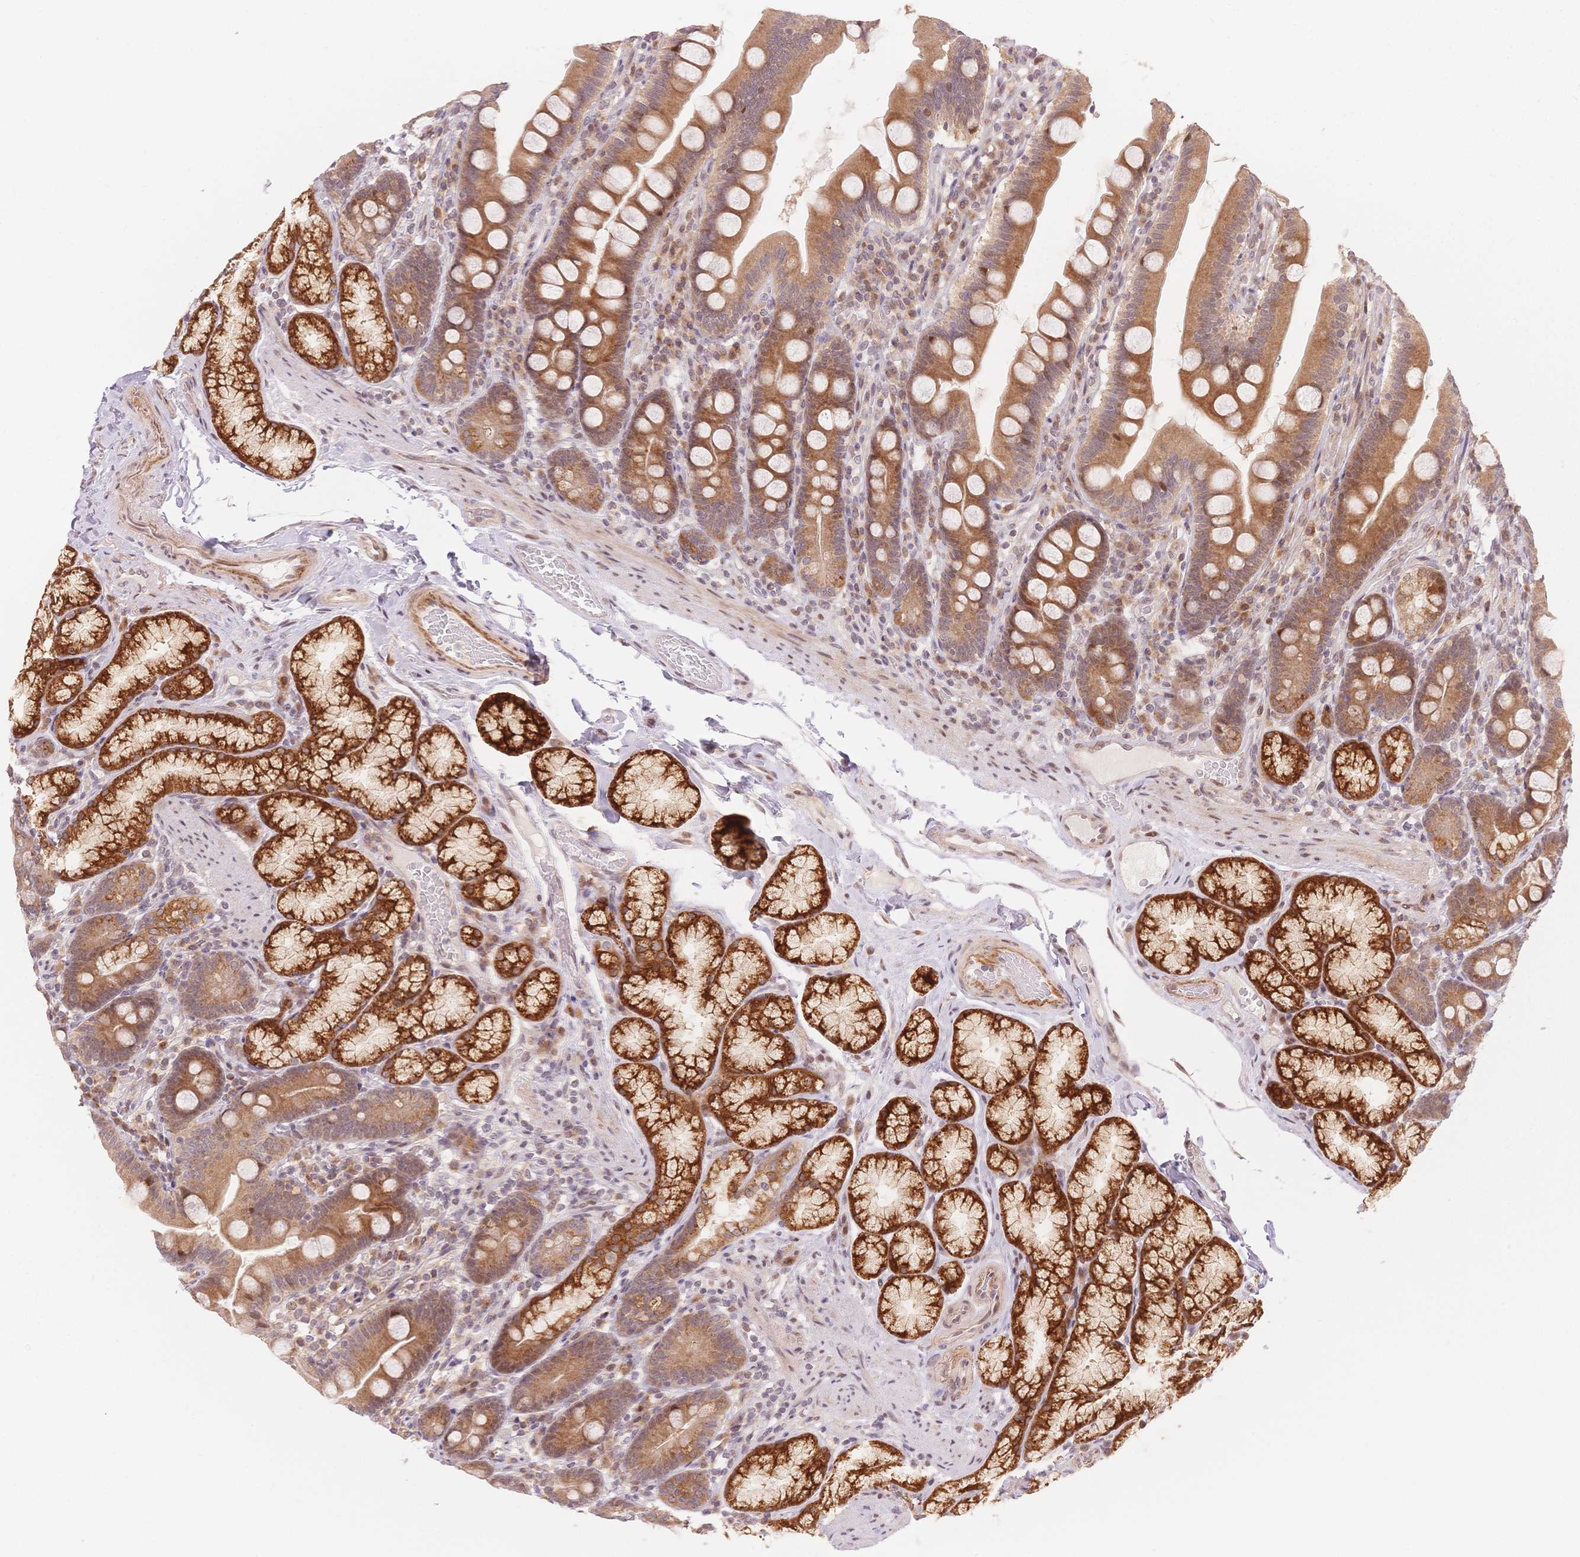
{"staining": {"intensity": "moderate", "quantity": ">75%", "location": "cytoplasmic/membranous"}, "tissue": "duodenum", "cell_type": "Glandular cells", "image_type": "normal", "snomed": [{"axis": "morphology", "description": "Normal tissue, NOS"}, {"axis": "topography", "description": "Duodenum"}], "caption": "Unremarkable duodenum demonstrates moderate cytoplasmic/membranous expression in about >75% of glandular cells.", "gene": "STK39", "patient": {"sex": "female", "age": 67}}